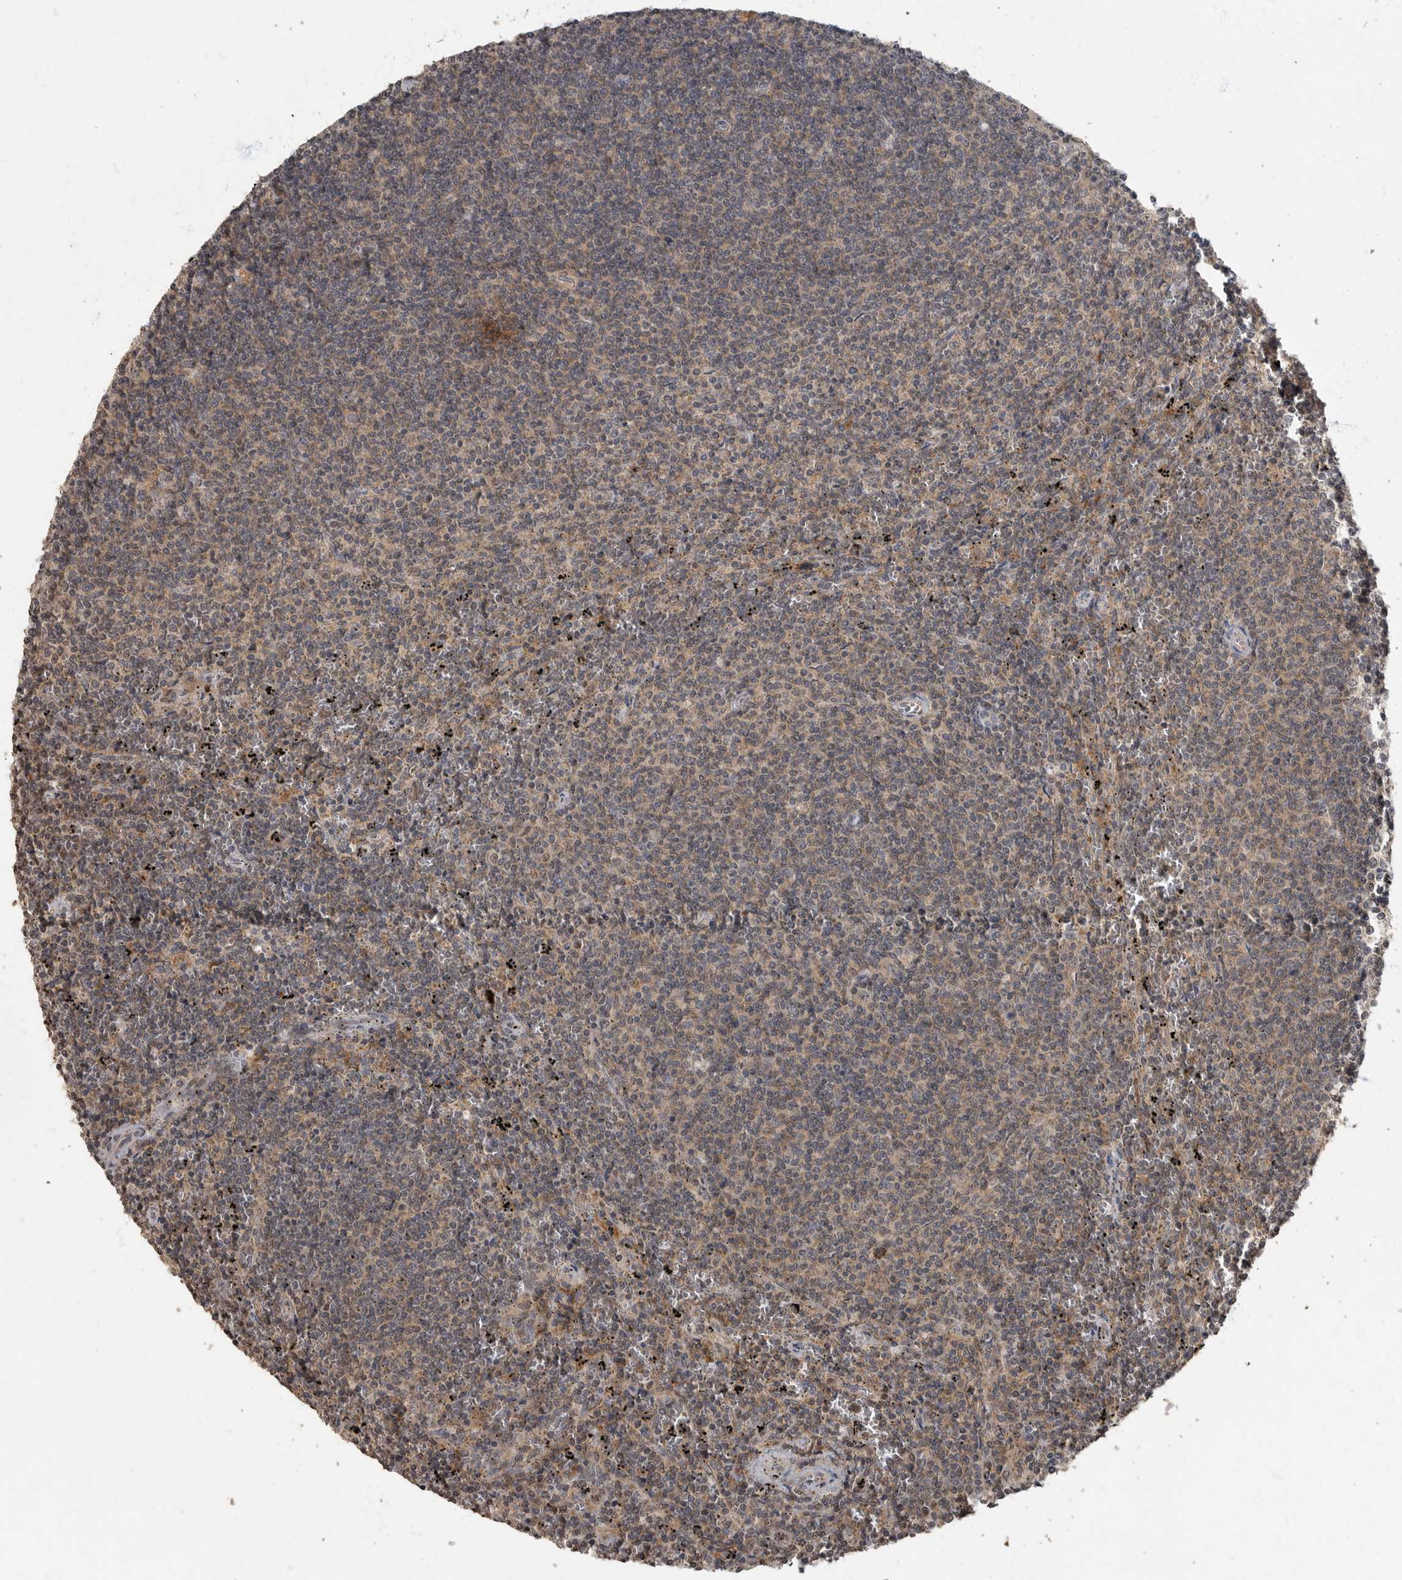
{"staining": {"intensity": "weak", "quantity": ">75%", "location": "cytoplasmic/membranous"}, "tissue": "lymphoma", "cell_type": "Tumor cells", "image_type": "cancer", "snomed": [{"axis": "morphology", "description": "Malignant lymphoma, non-Hodgkin's type, Low grade"}, {"axis": "topography", "description": "Spleen"}], "caption": "The micrograph shows immunohistochemical staining of lymphoma. There is weak cytoplasmic/membranous expression is appreciated in approximately >75% of tumor cells. The protein of interest is shown in brown color, while the nuclei are stained blue.", "gene": "MAFG", "patient": {"sex": "female", "age": 50}}